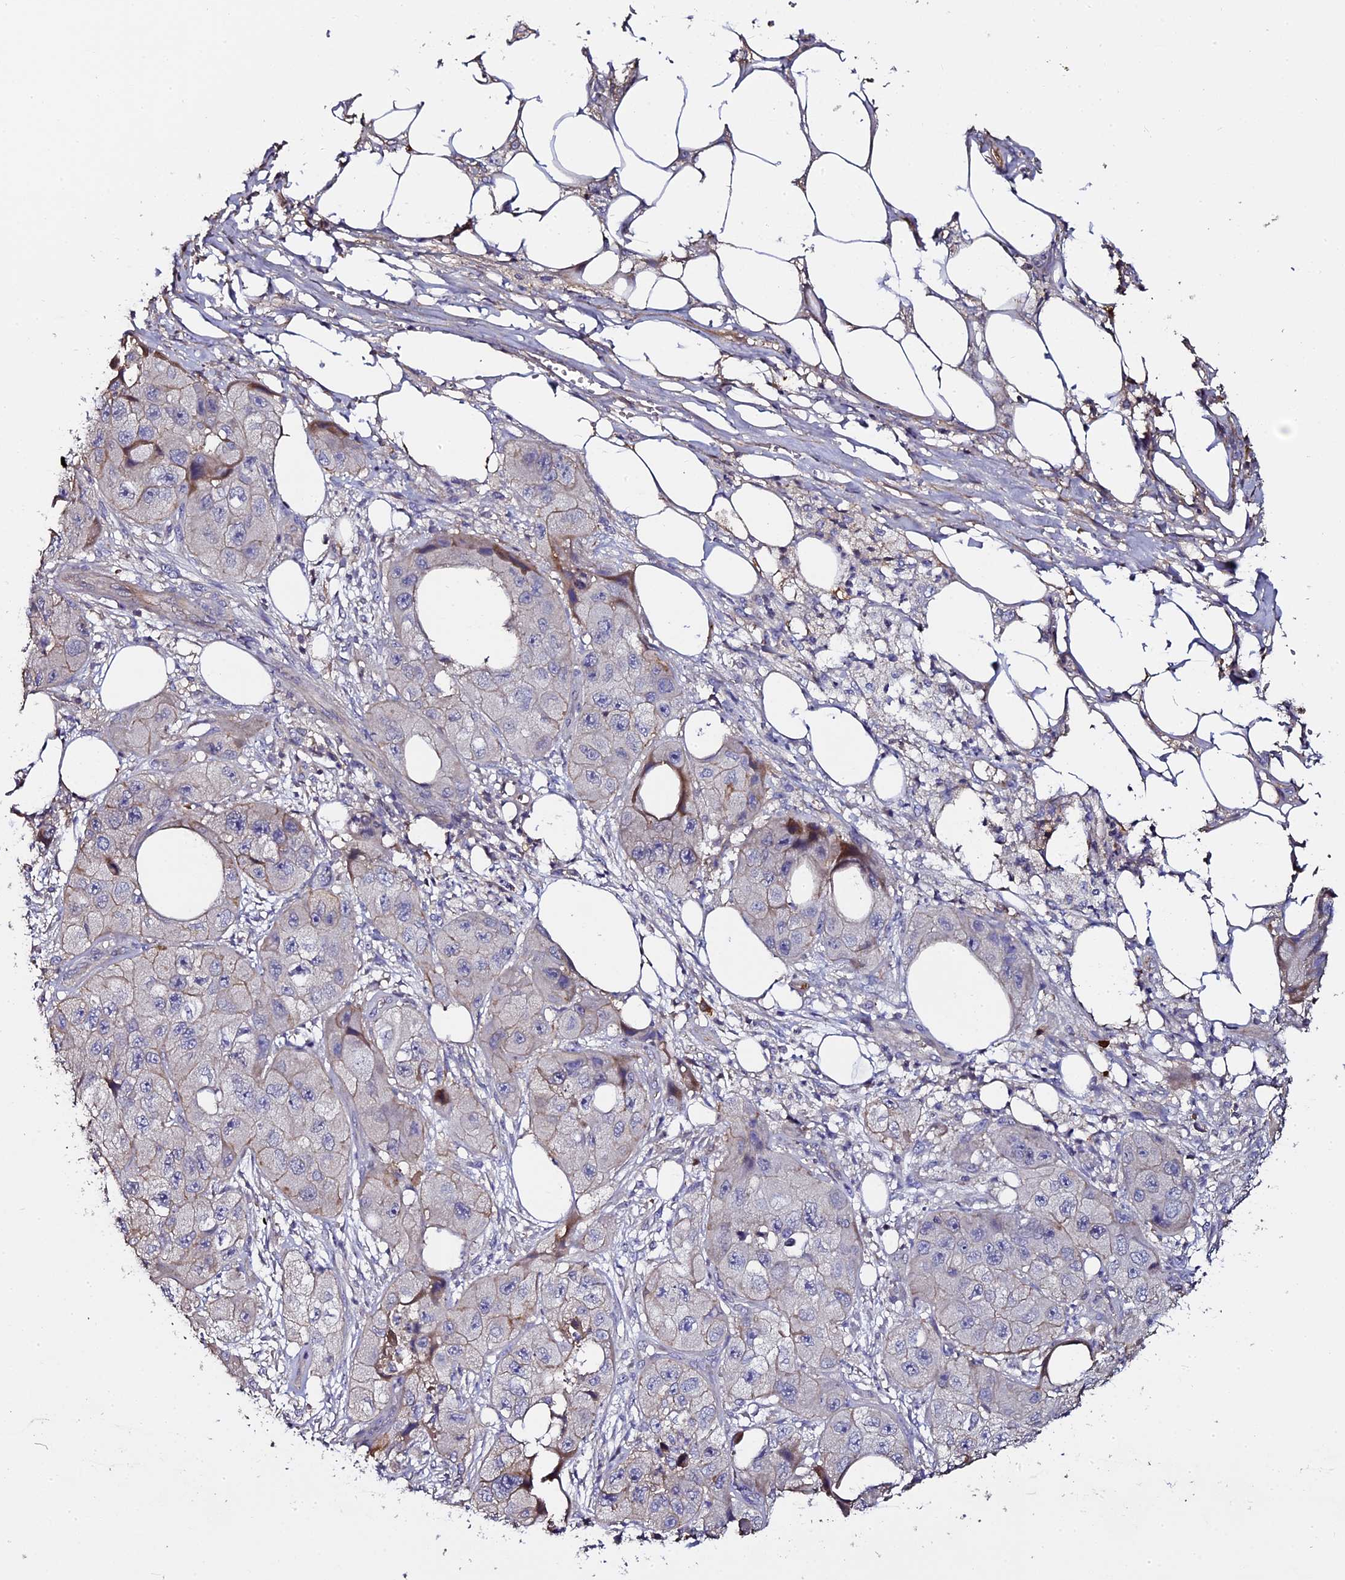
{"staining": {"intensity": "weak", "quantity": "<25%", "location": "cytoplasmic/membranous"}, "tissue": "skin cancer", "cell_type": "Tumor cells", "image_type": "cancer", "snomed": [{"axis": "morphology", "description": "Squamous cell carcinoma, NOS"}, {"axis": "topography", "description": "Skin"}, {"axis": "topography", "description": "Subcutis"}], "caption": "Immunohistochemistry image of neoplastic tissue: skin cancer (squamous cell carcinoma) stained with DAB (3,3'-diaminobenzidine) shows no significant protein positivity in tumor cells. The staining was performed using DAB to visualize the protein expression in brown, while the nuclei were stained in blue with hematoxylin (Magnification: 20x).", "gene": "LYG2", "patient": {"sex": "male", "age": 73}}